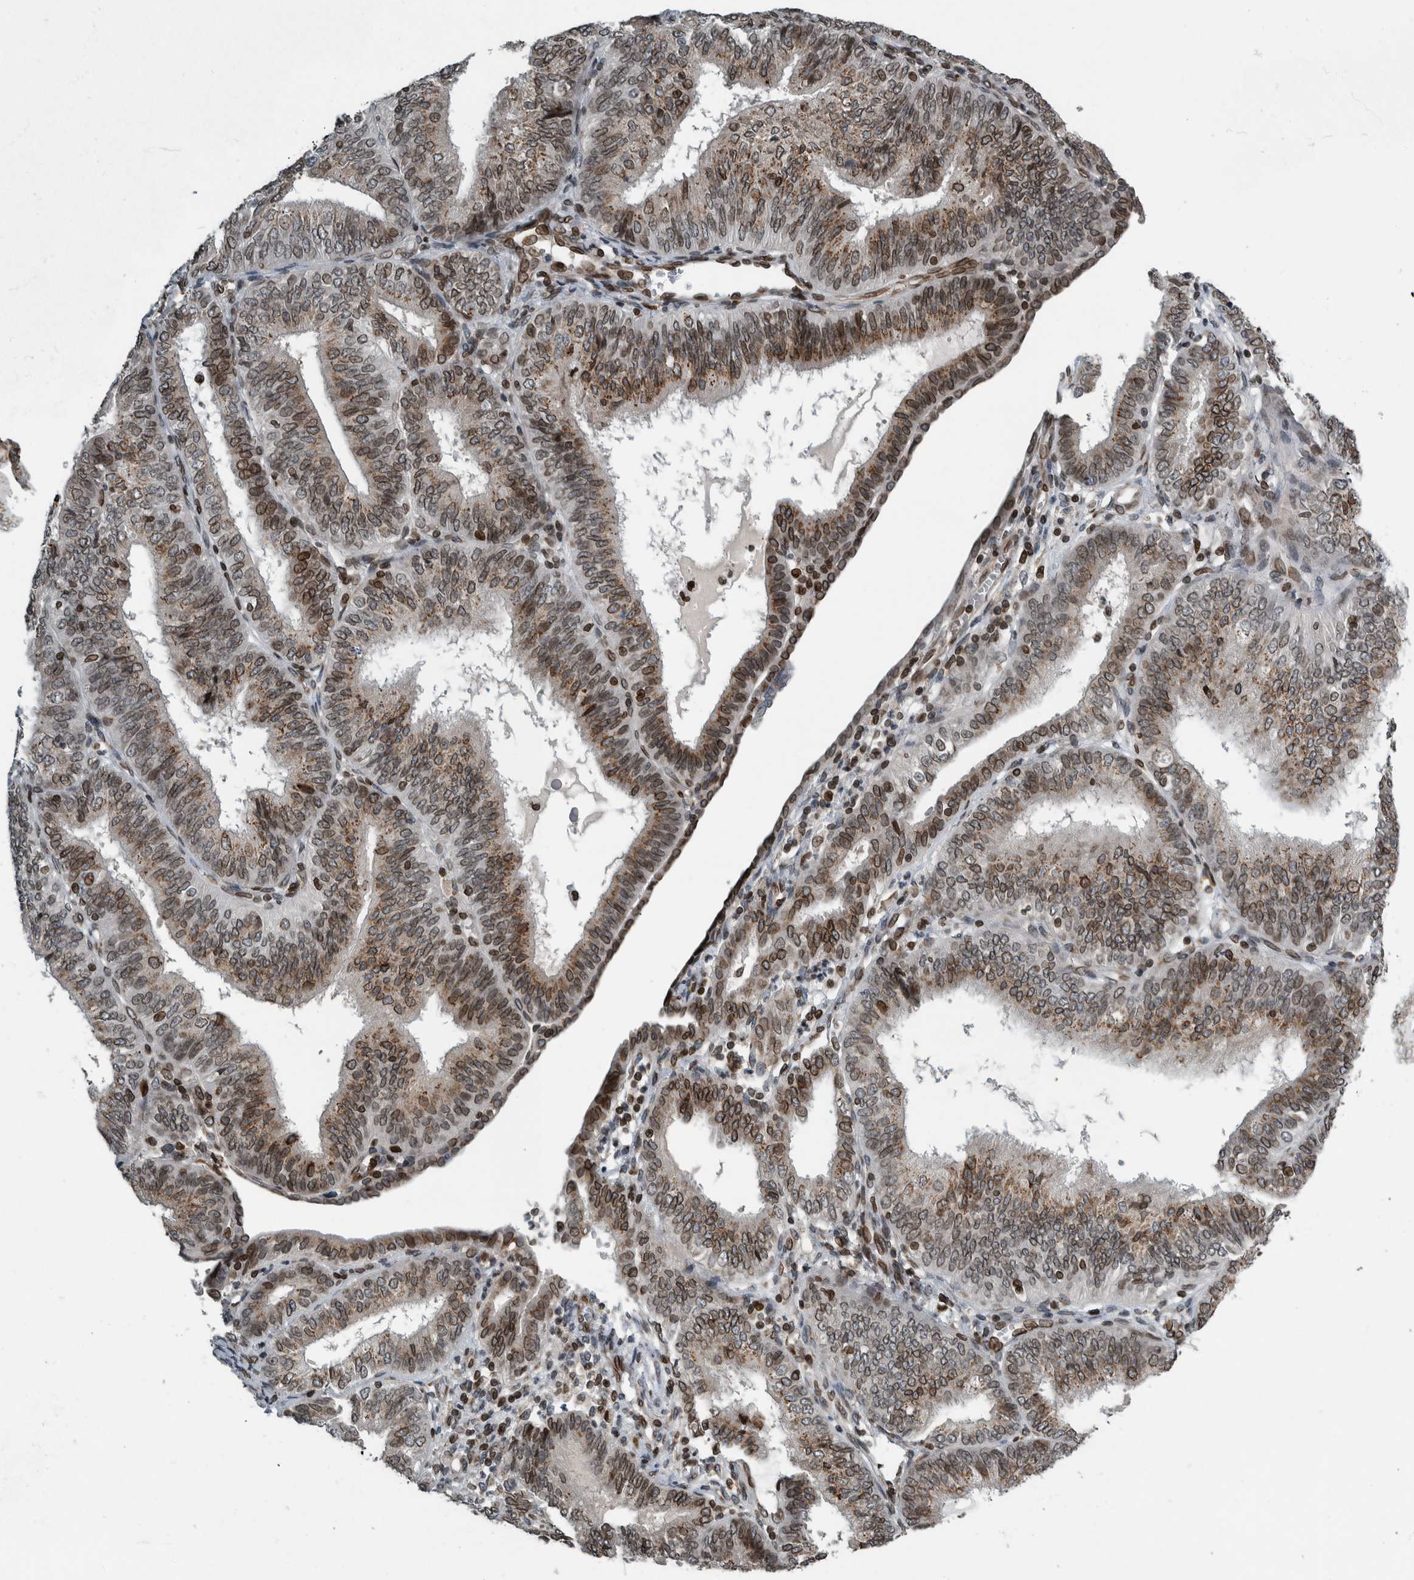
{"staining": {"intensity": "moderate", "quantity": "25%-75%", "location": "cytoplasmic/membranous,nuclear"}, "tissue": "endometrial cancer", "cell_type": "Tumor cells", "image_type": "cancer", "snomed": [{"axis": "morphology", "description": "Adenocarcinoma, NOS"}, {"axis": "topography", "description": "Endometrium"}], "caption": "Tumor cells display moderate cytoplasmic/membranous and nuclear staining in about 25%-75% of cells in adenocarcinoma (endometrial).", "gene": "FAM135B", "patient": {"sex": "female", "age": 58}}